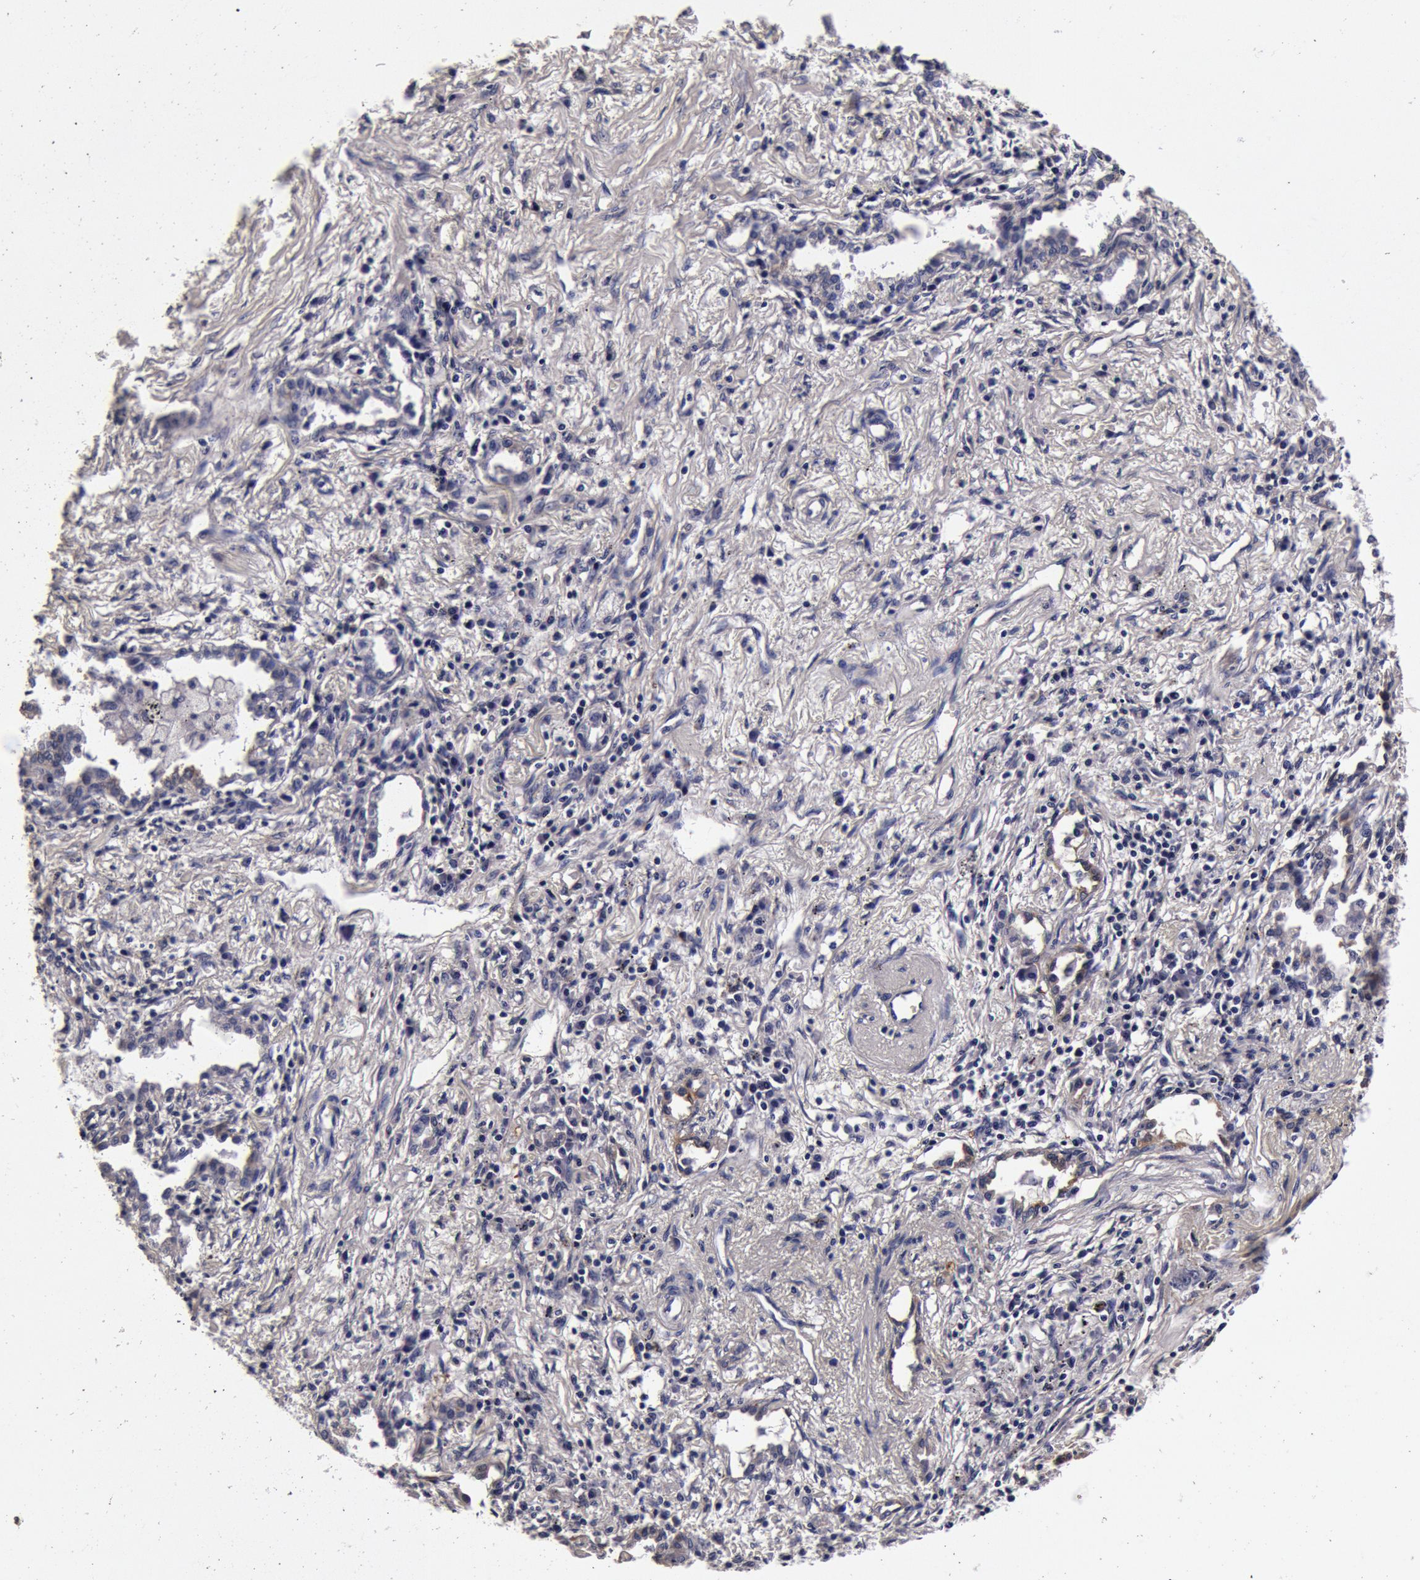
{"staining": {"intensity": "negative", "quantity": "none", "location": "none"}, "tissue": "lung cancer", "cell_type": "Tumor cells", "image_type": "cancer", "snomed": [{"axis": "morphology", "description": "Adenocarcinoma, NOS"}, {"axis": "topography", "description": "Lung"}], "caption": "An image of adenocarcinoma (lung) stained for a protein displays no brown staining in tumor cells.", "gene": "CCDC22", "patient": {"sex": "male", "age": 60}}